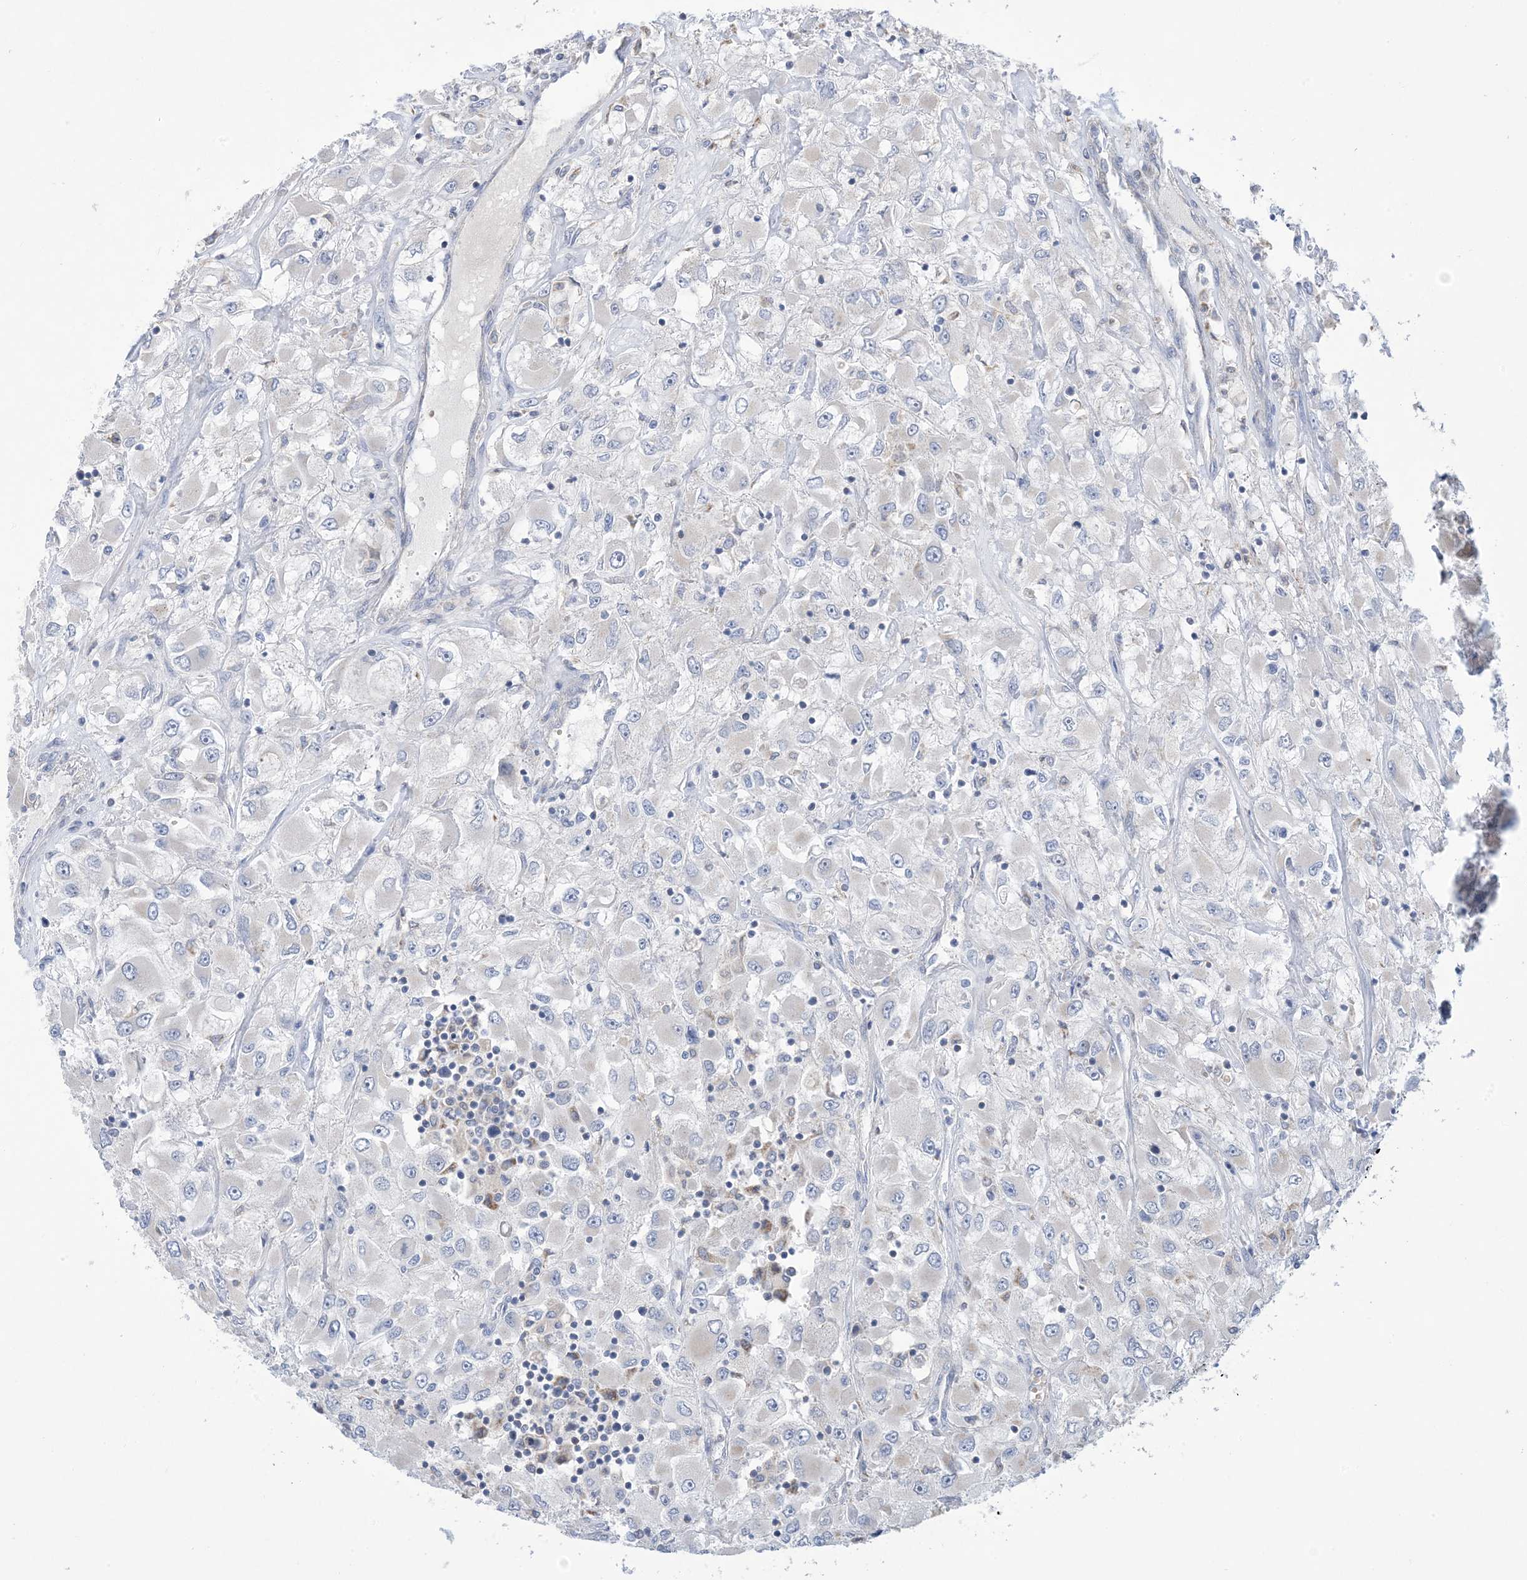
{"staining": {"intensity": "negative", "quantity": "none", "location": "none"}, "tissue": "renal cancer", "cell_type": "Tumor cells", "image_type": "cancer", "snomed": [{"axis": "morphology", "description": "Adenocarcinoma, NOS"}, {"axis": "topography", "description": "Kidney"}], "caption": "Tumor cells are negative for brown protein staining in renal cancer.", "gene": "CLEC16A", "patient": {"sex": "female", "age": 52}}